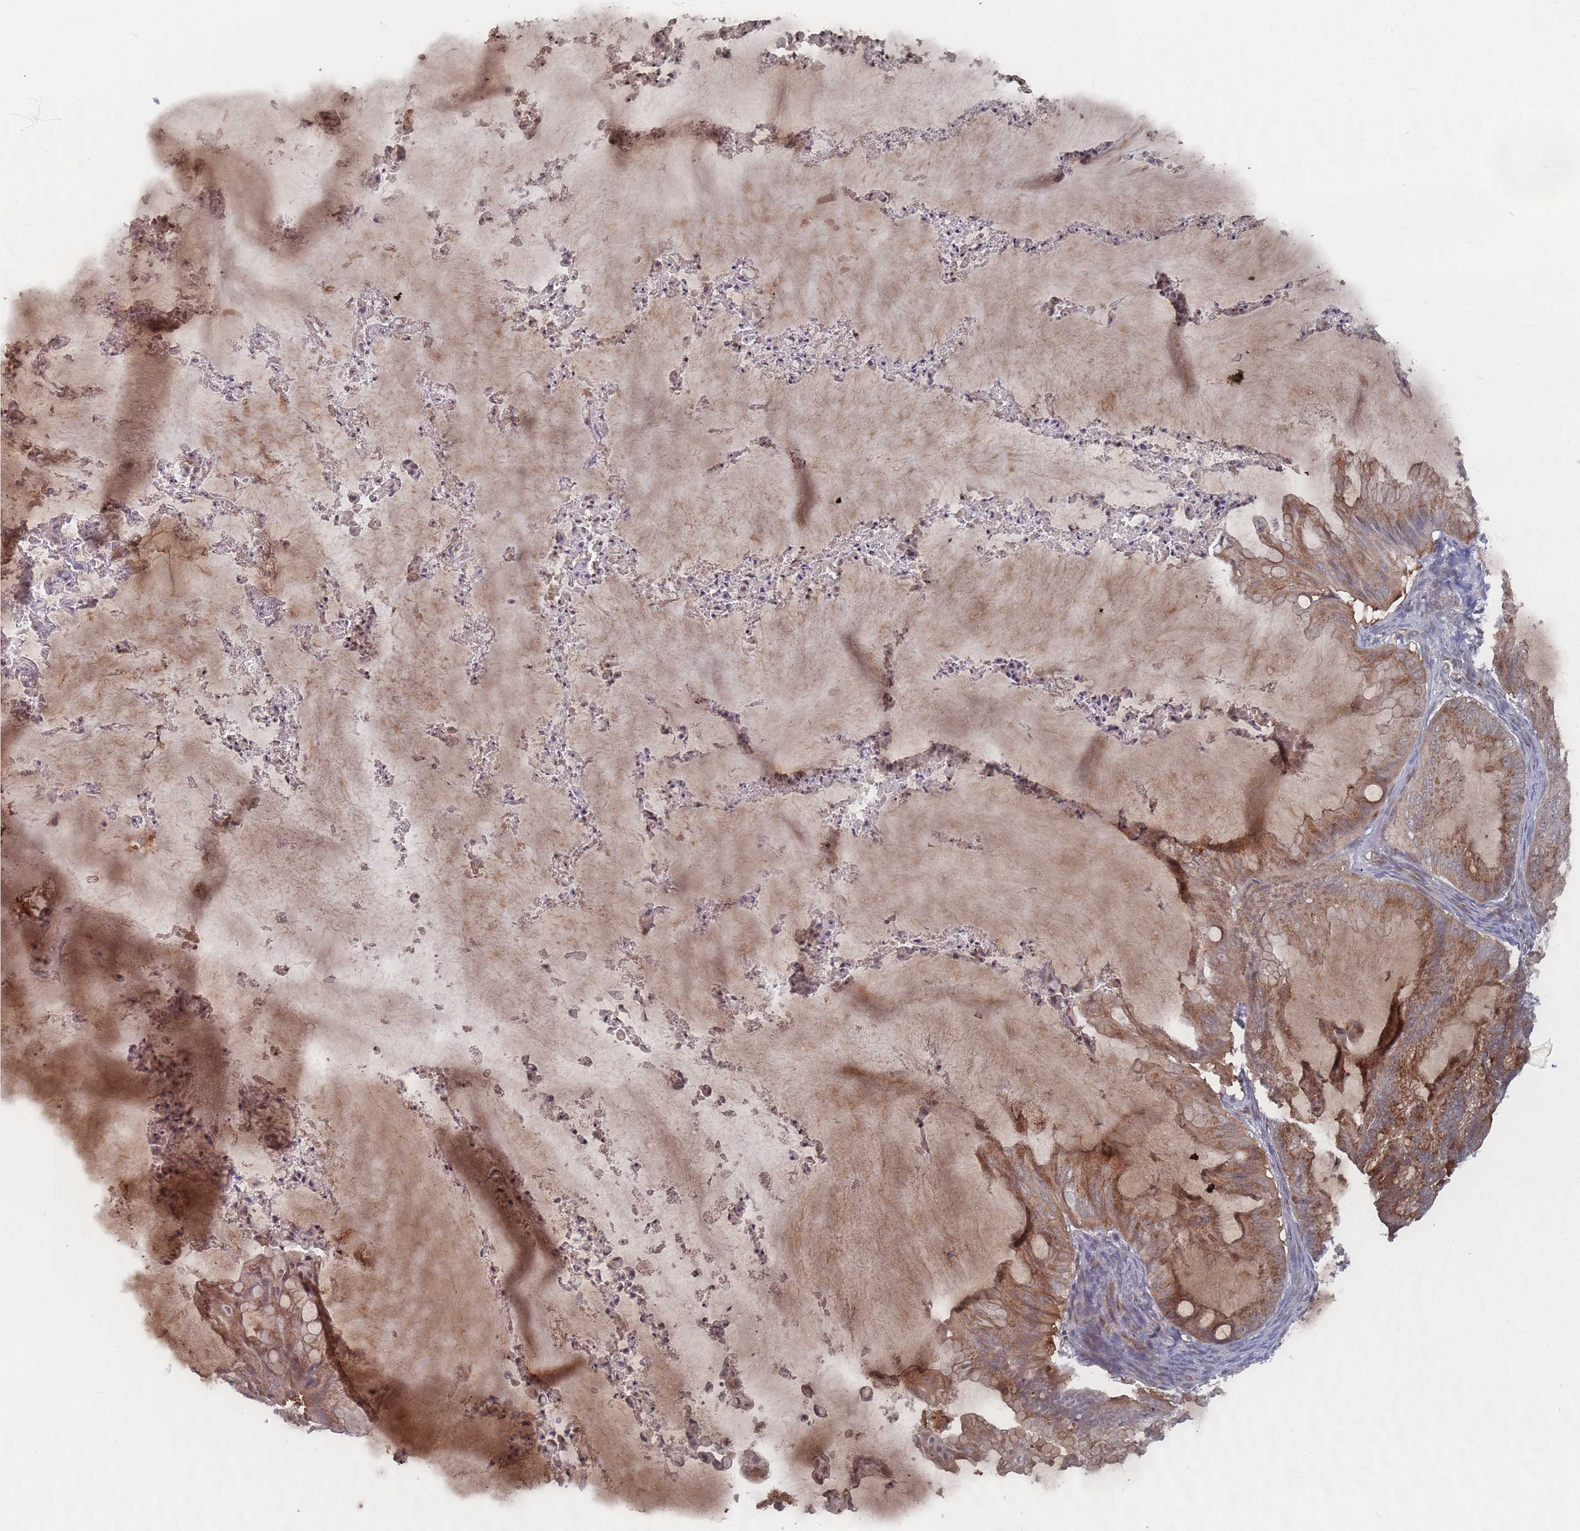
{"staining": {"intensity": "moderate", "quantity": ">75%", "location": "cytoplasmic/membranous"}, "tissue": "ovarian cancer", "cell_type": "Tumor cells", "image_type": "cancer", "snomed": [{"axis": "morphology", "description": "Cystadenocarcinoma, mucinous, NOS"}, {"axis": "topography", "description": "Ovary"}], "caption": "A brown stain shows moderate cytoplasmic/membranous positivity of a protein in ovarian cancer tumor cells.", "gene": "FMO4", "patient": {"sex": "female", "age": 71}}